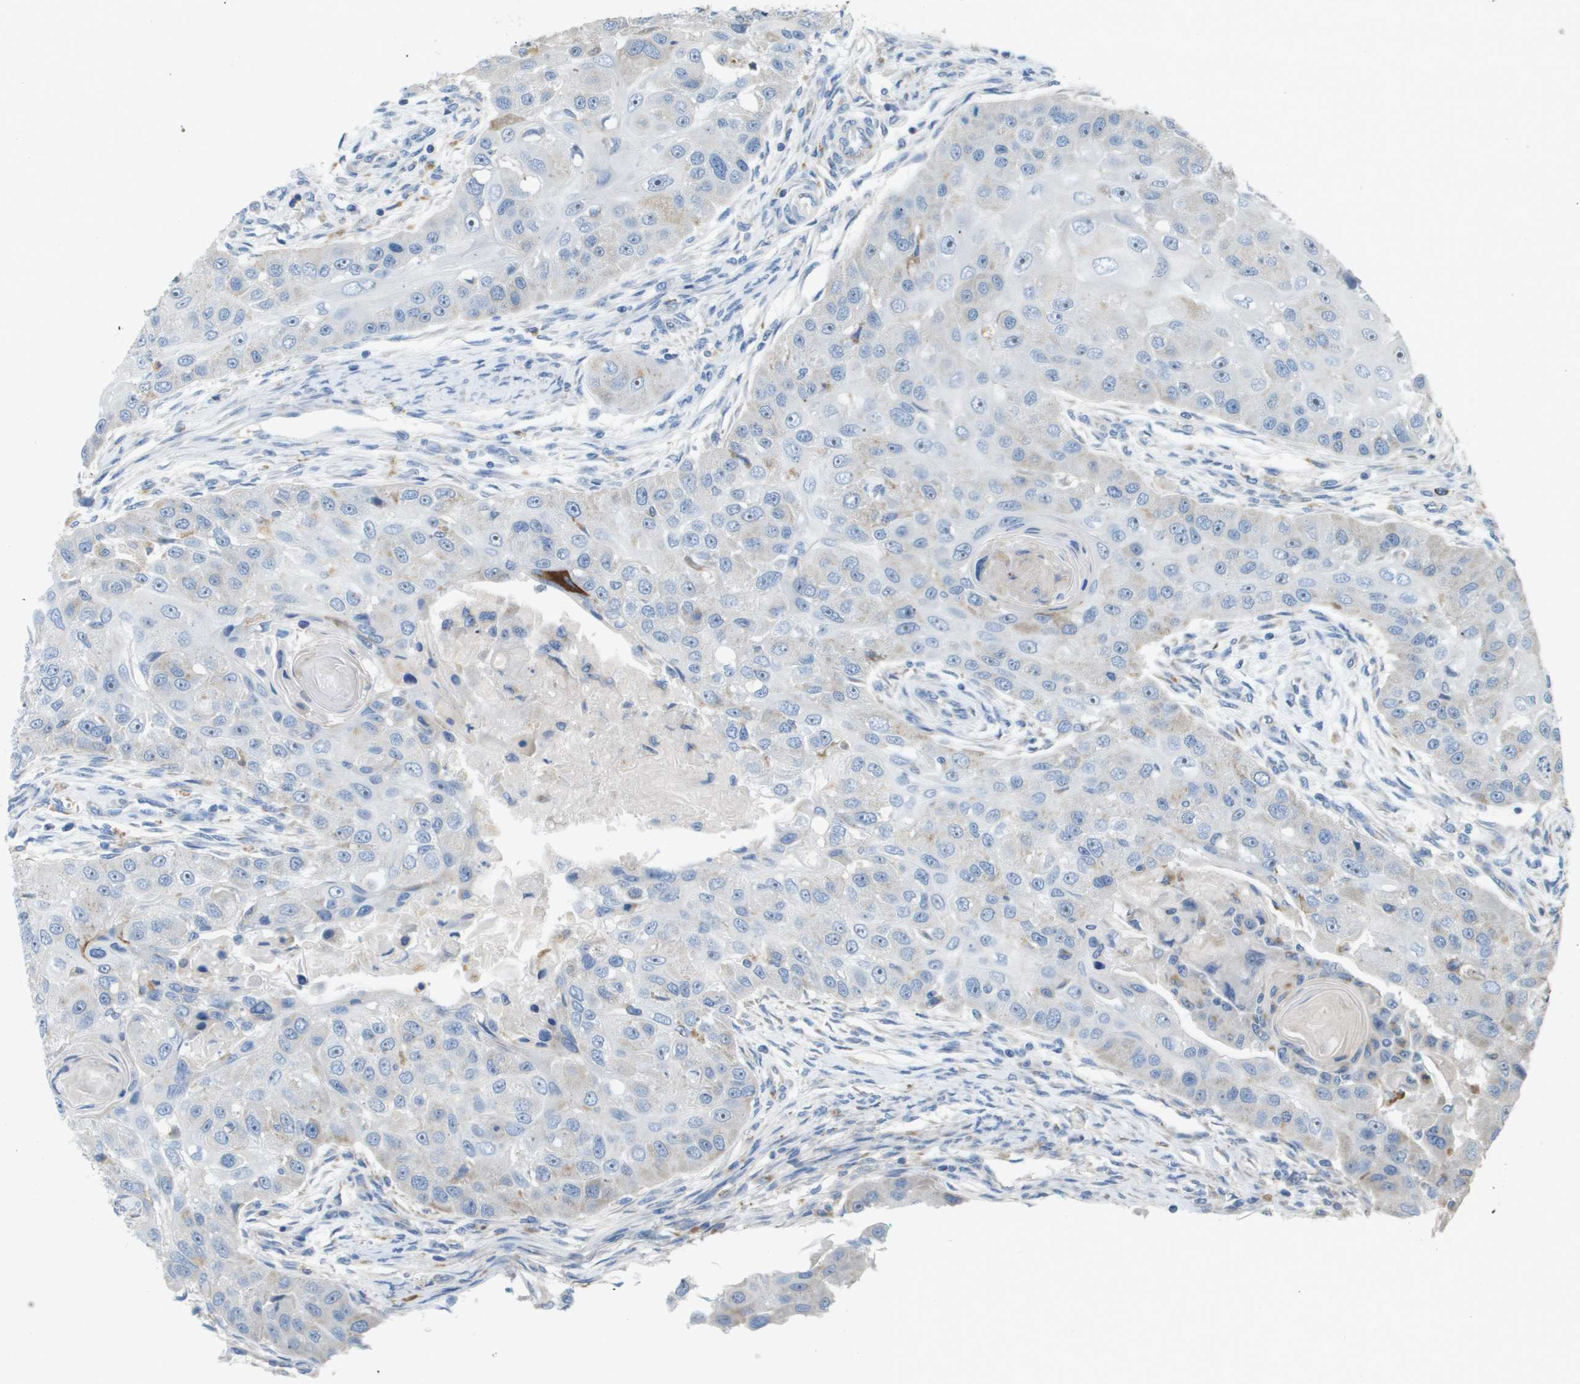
{"staining": {"intensity": "negative", "quantity": "none", "location": "none"}, "tissue": "head and neck cancer", "cell_type": "Tumor cells", "image_type": "cancer", "snomed": [{"axis": "morphology", "description": "Normal tissue, NOS"}, {"axis": "morphology", "description": "Squamous cell carcinoma, NOS"}, {"axis": "topography", "description": "Skeletal muscle"}, {"axis": "topography", "description": "Head-Neck"}], "caption": "IHC photomicrograph of human squamous cell carcinoma (head and neck) stained for a protein (brown), which displays no positivity in tumor cells.", "gene": "B3GNT5", "patient": {"sex": "male", "age": 51}}